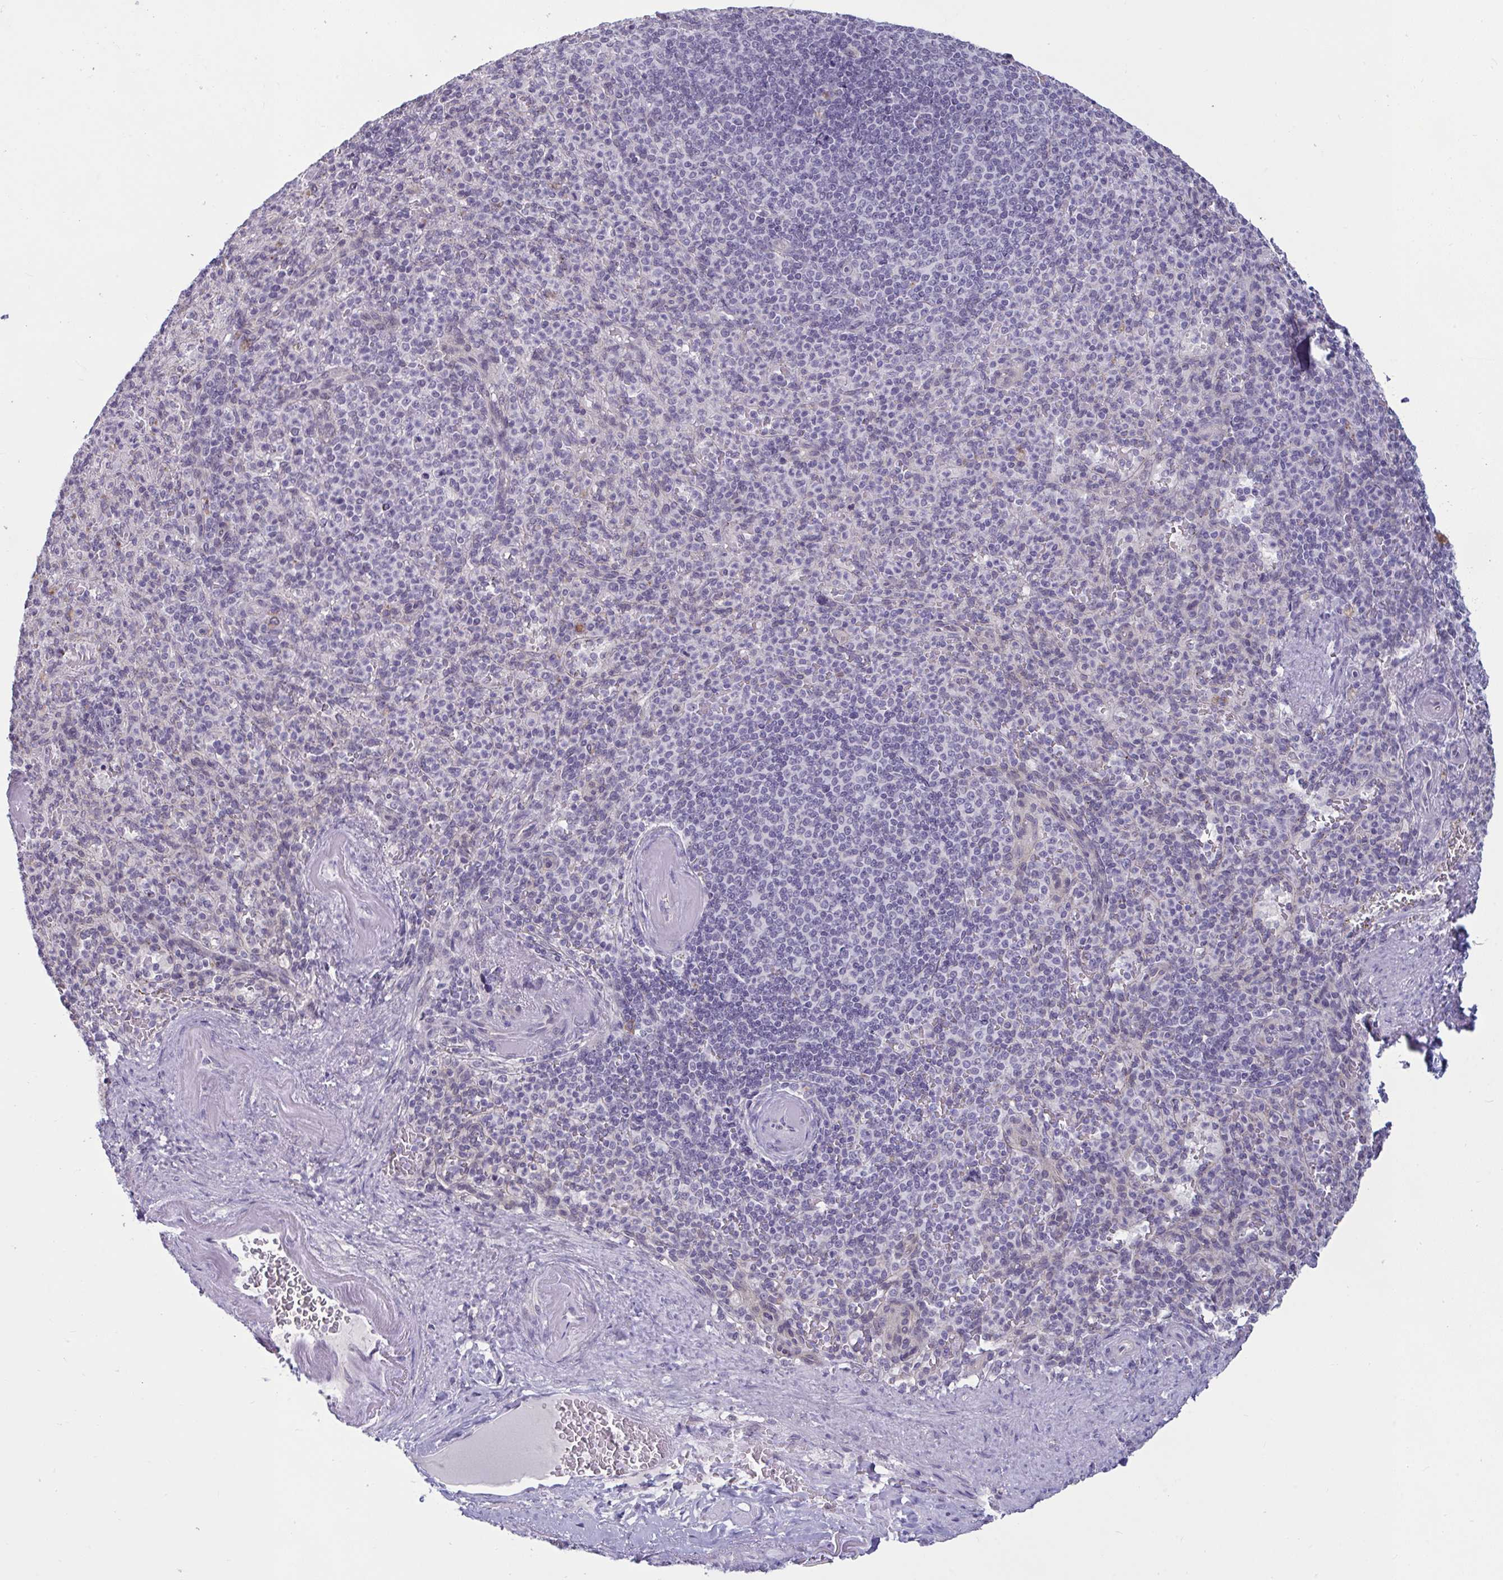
{"staining": {"intensity": "negative", "quantity": "none", "location": "none"}, "tissue": "spleen", "cell_type": "Cells in red pulp", "image_type": "normal", "snomed": [{"axis": "morphology", "description": "Normal tissue, NOS"}, {"axis": "topography", "description": "Spleen"}], "caption": "Immunohistochemistry image of unremarkable spleen: spleen stained with DAB (3,3'-diaminobenzidine) displays no significant protein expression in cells in red pulp. (Brightfield microscopy of DAB (3,3'-diaminobenzidine) IHC at high magnification).", "gene": "TBC1D4", "patient": {"sex": "female", "age": 74}}